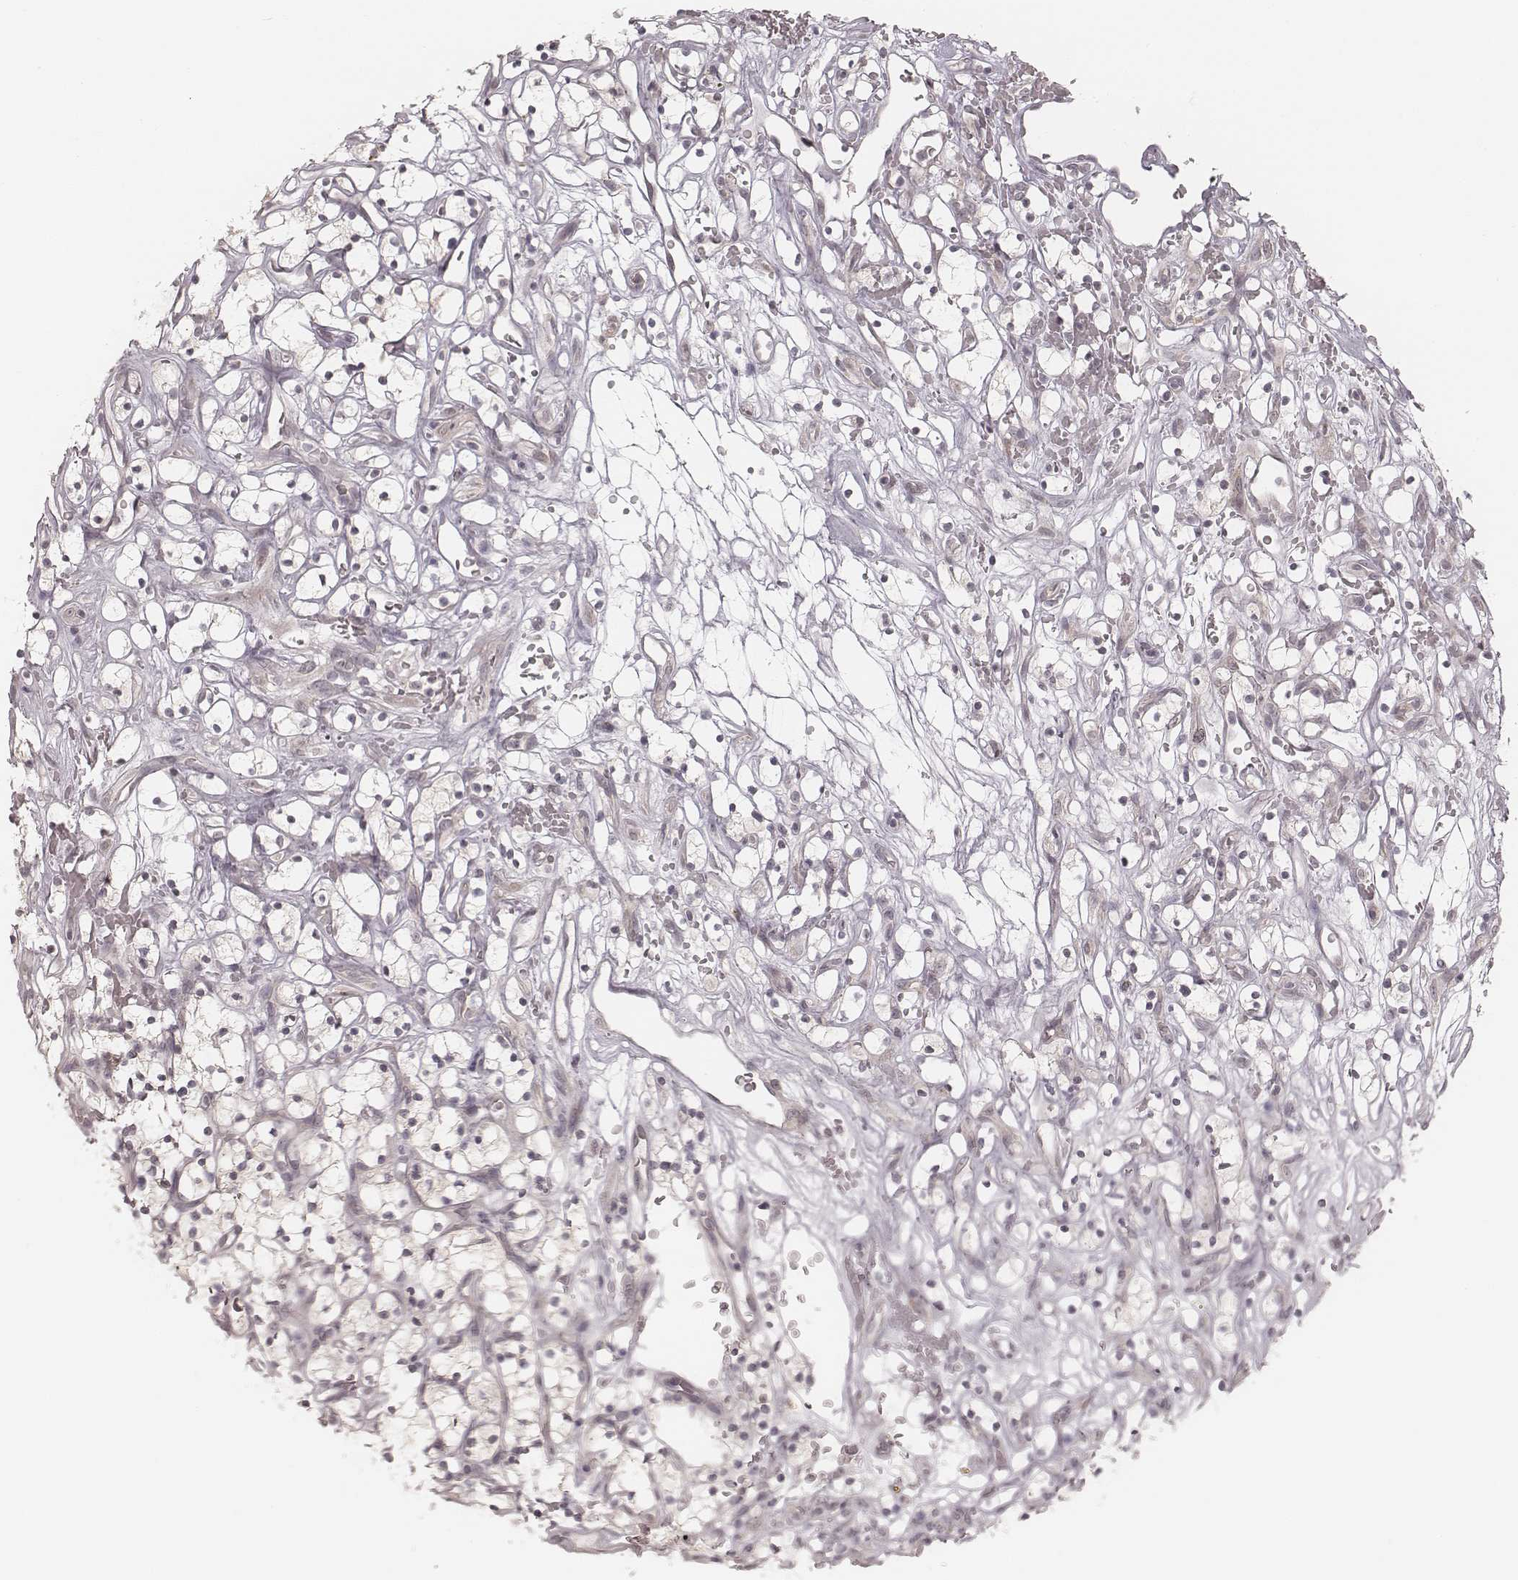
{"staining": {"intensity": "negative", "quantity": "none", "location": "none"}, "tissue": "renal cancer", "cell_type": "Tumor cells", "image_type": "cancer", "snomed": [{"axis": "morphology", "description": "Adenocarcinoma, NOS"}, {"axis": "topography", "description": "Kidney"}], "caption": "High power microscopy photomicrograph of an immunohistochemistry (IHC) image of renal cancer (adenocarcinoma), revealing no significant staining in tumor cells.", "gene": "ACACB", "patient": {"sex": "female", "age": 64}}